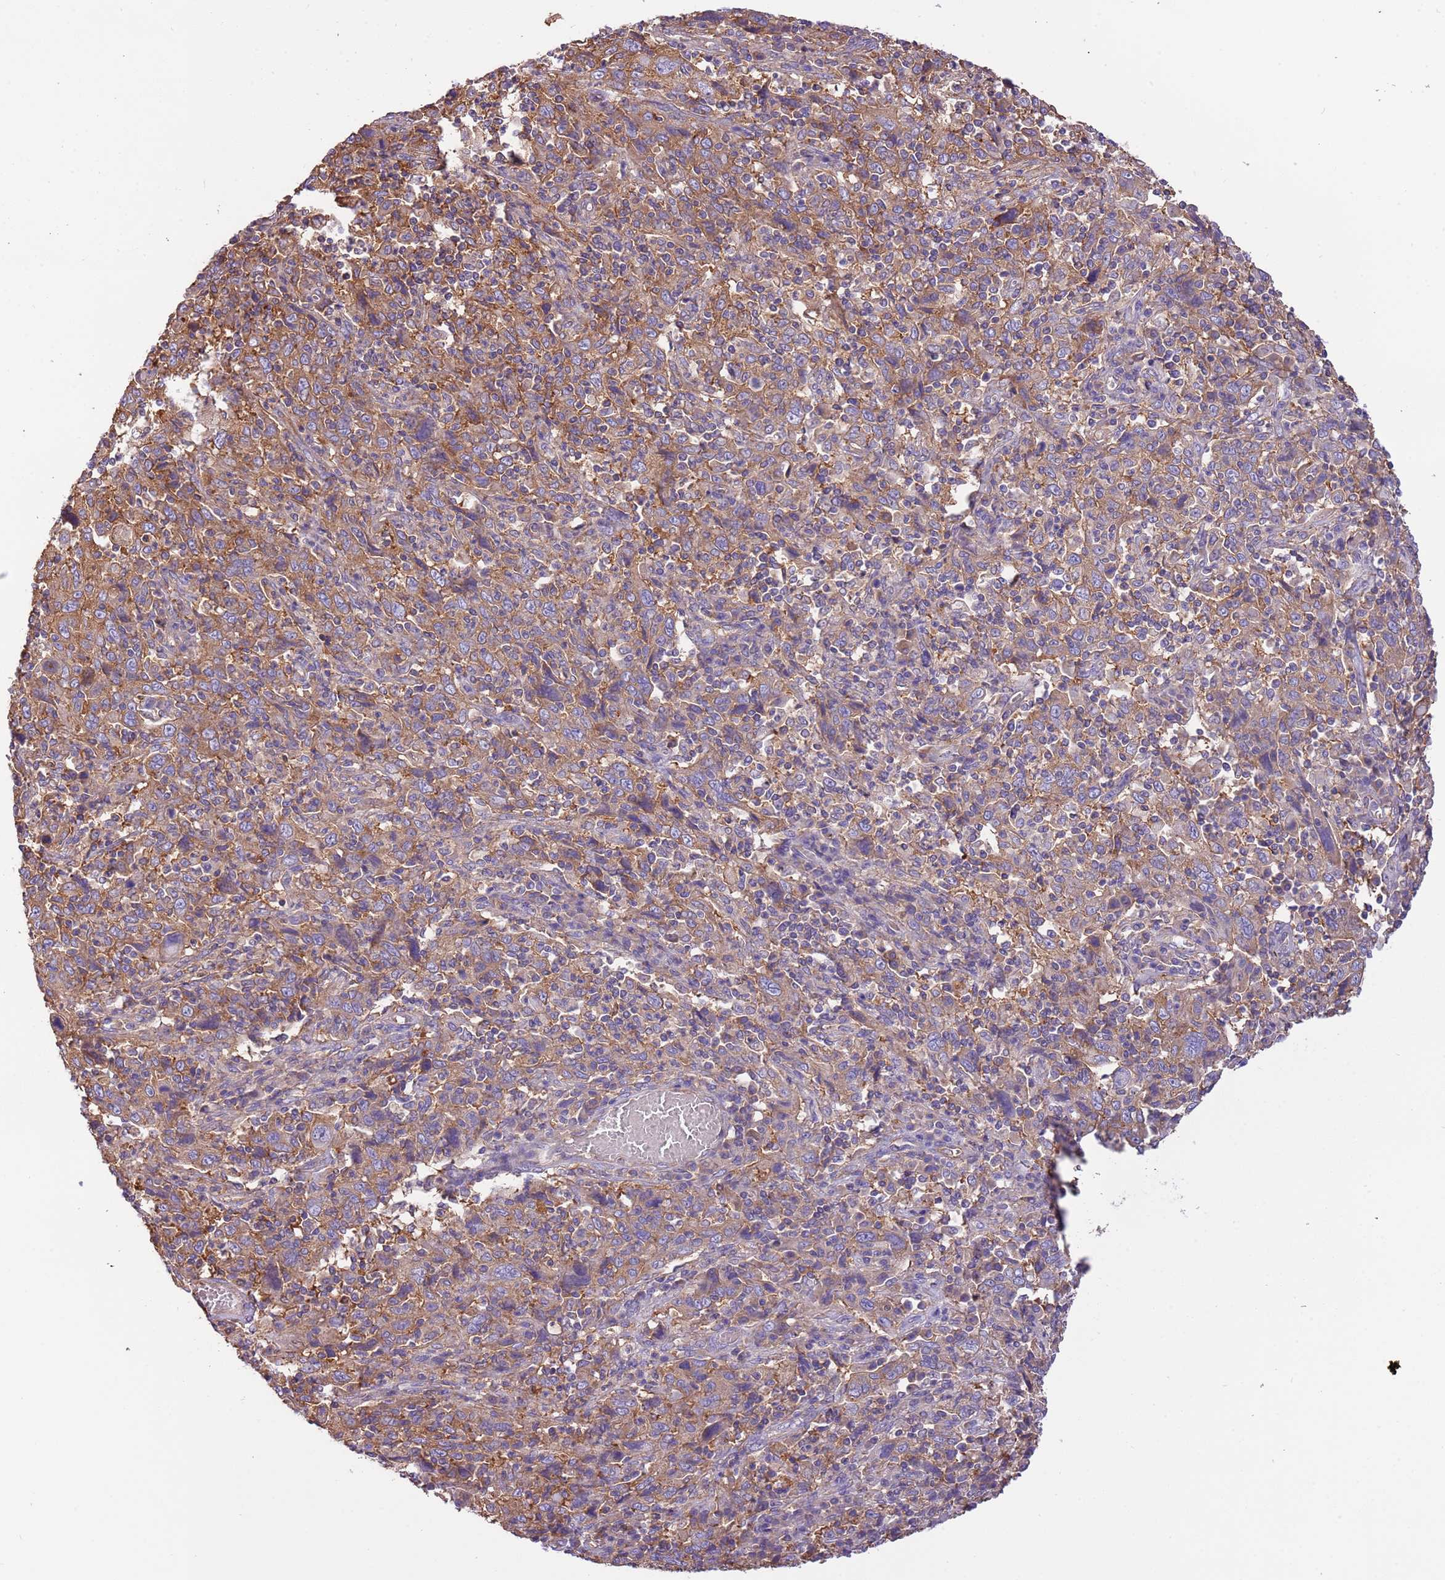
{"staining": {"intensity": "moderate", "quantity": ">75%", "location": "cytoplasmic/membranous"}, "tissue": "cervical cancer", "cell_type": "Tumor cells", "image_type": "cancer", "snomed": [{"axis": "morphology", "description": "Squamous cell carcinoma, NOS"}, {"axis": "topography", "description": "Cervix"}], "caption": "The photomicrograph exhibits immunohistochemical staining of cervical cancer. There is moderate cytoplasmic/membranous expression is appreciated in approximately >75% of tumor cells.", "gene": "NAALADL1", "patient": {"sex": "female", "age": 46}}